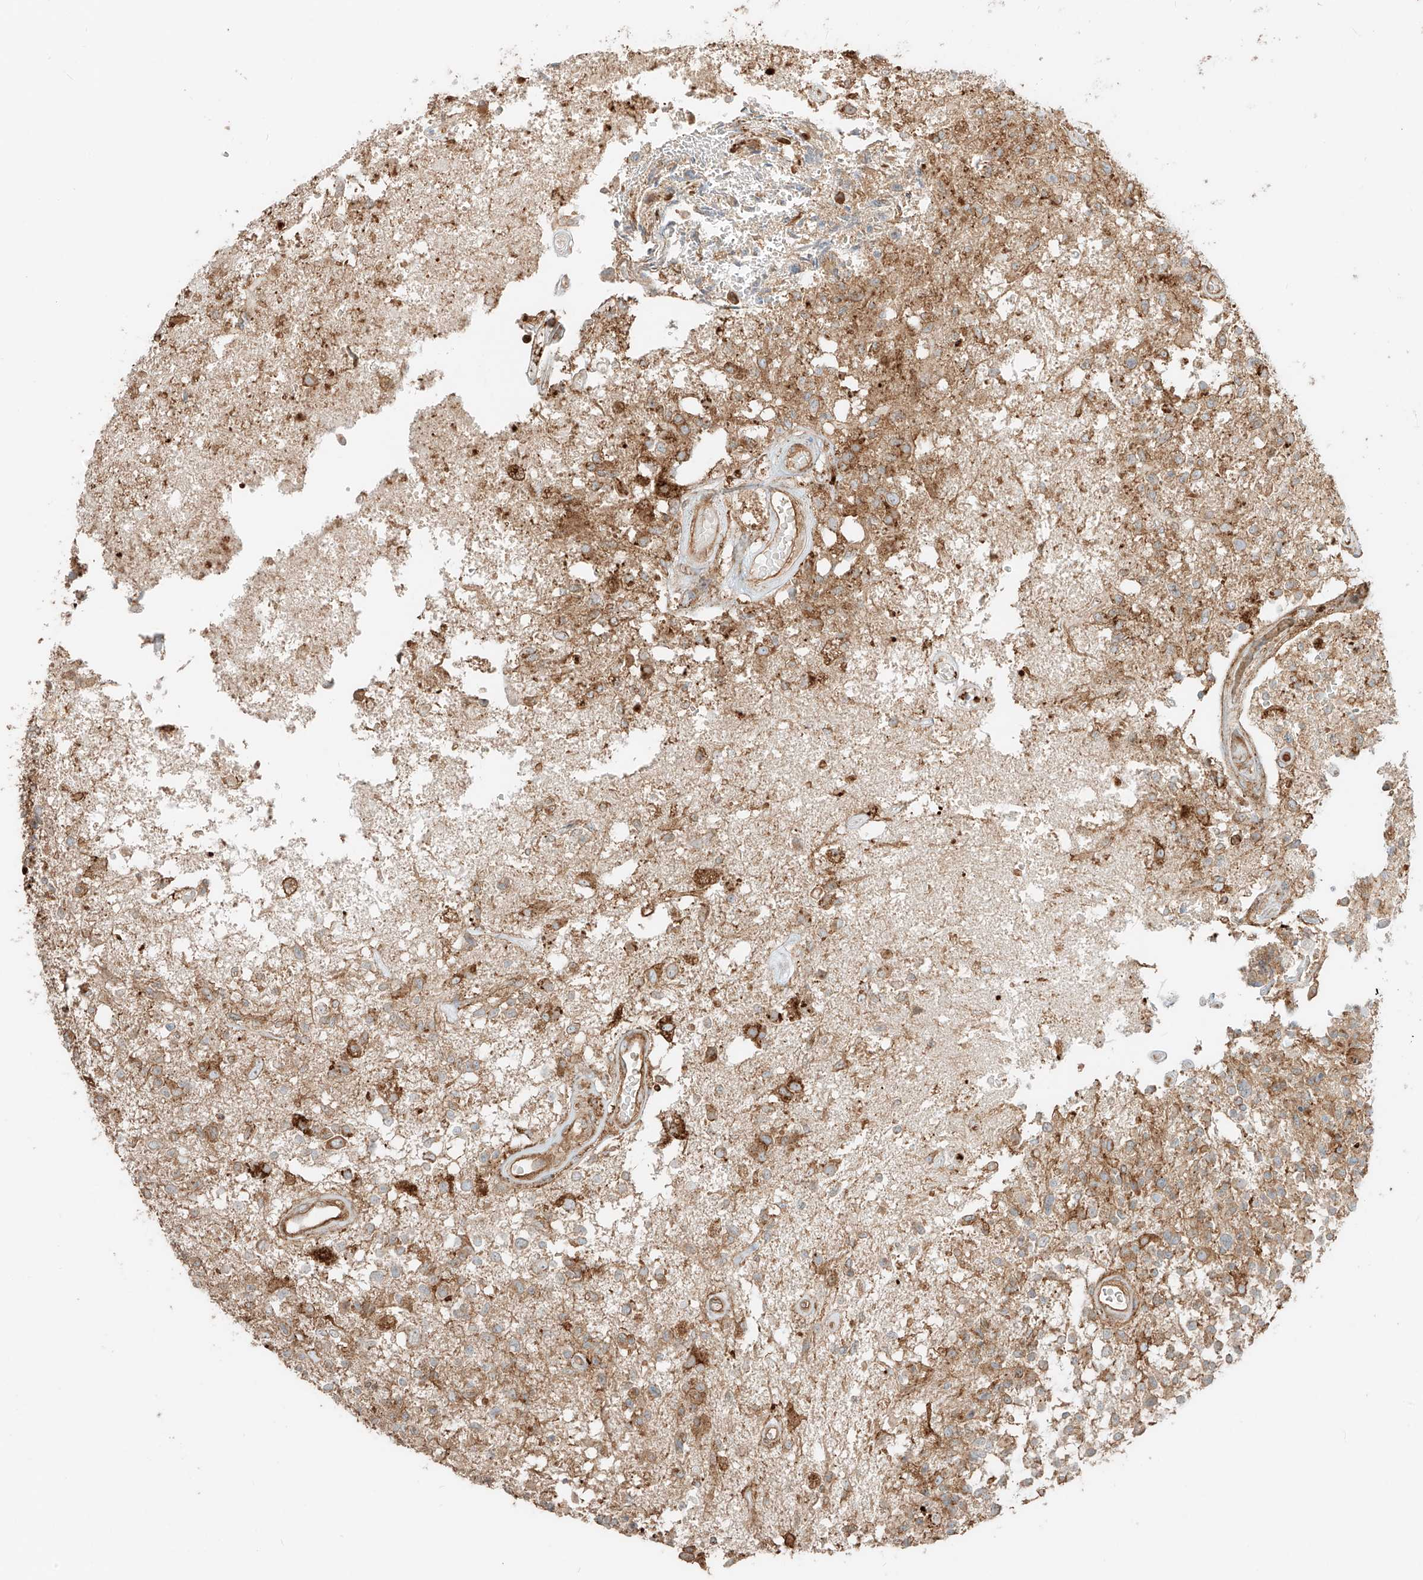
{"staining": {"intensity": "moderate", "quantity": ">75%", "location": "cytoplasmic/membranous"}, "tissue": "glioma", "cell_type": "Tumor cells", "image_type": "cancer", "snomed": [{"axis": "morphology", "description": "Glioma, malignant, High grade"}, {"axis": "morphology", "description": "Glioblastoma, NOS"}, {"axis": "topography", "description": "Brain"}], "caption": "This histopathology image reveals immunohistochemistry (IHC) staining of glioma, with medium moderate cytoplasmic/membranous positivity in approximately >75% of tumor cells.", "gene": "CCDC115", "patient": {"sex": "male", "age": 60}}